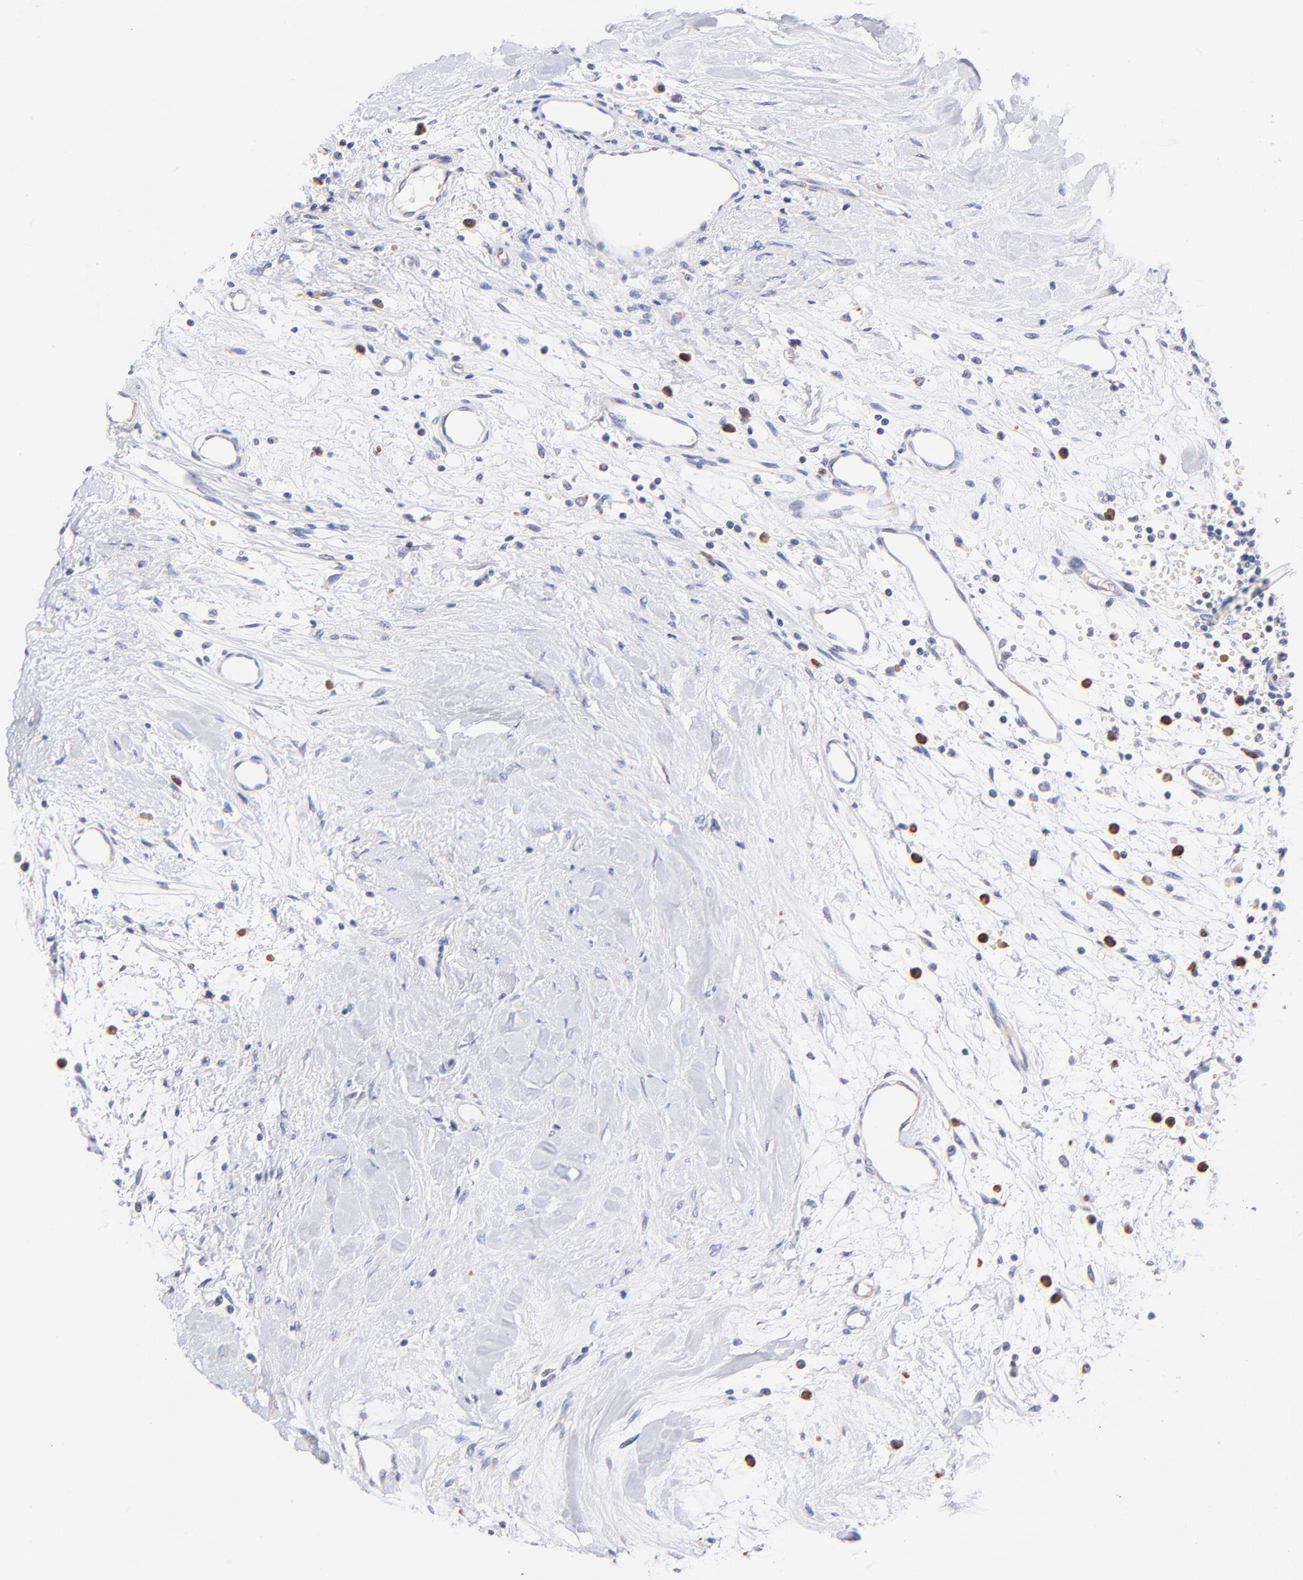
{"staining": {"intensity": "weak", "quantity": "<25%", "location": "cytoplasmic/membranous"}, "tissue": "renal cancer", "cell_type": "Tumor cells", "image_type": "cancer", "snomed": [{"axis": "morphology", "description": "Carcinoid, malignant, NOS"}, {"axis": "topography", "description": "Kidney"}], "caption": "Immunohistochemistry (IHC) histopathology image of renal malignant carcinoid stained for a protein (brown), which displays no expression in tumor cells.", "gene": "RPL30", "patient": {"sex": "female", "age": 41}}